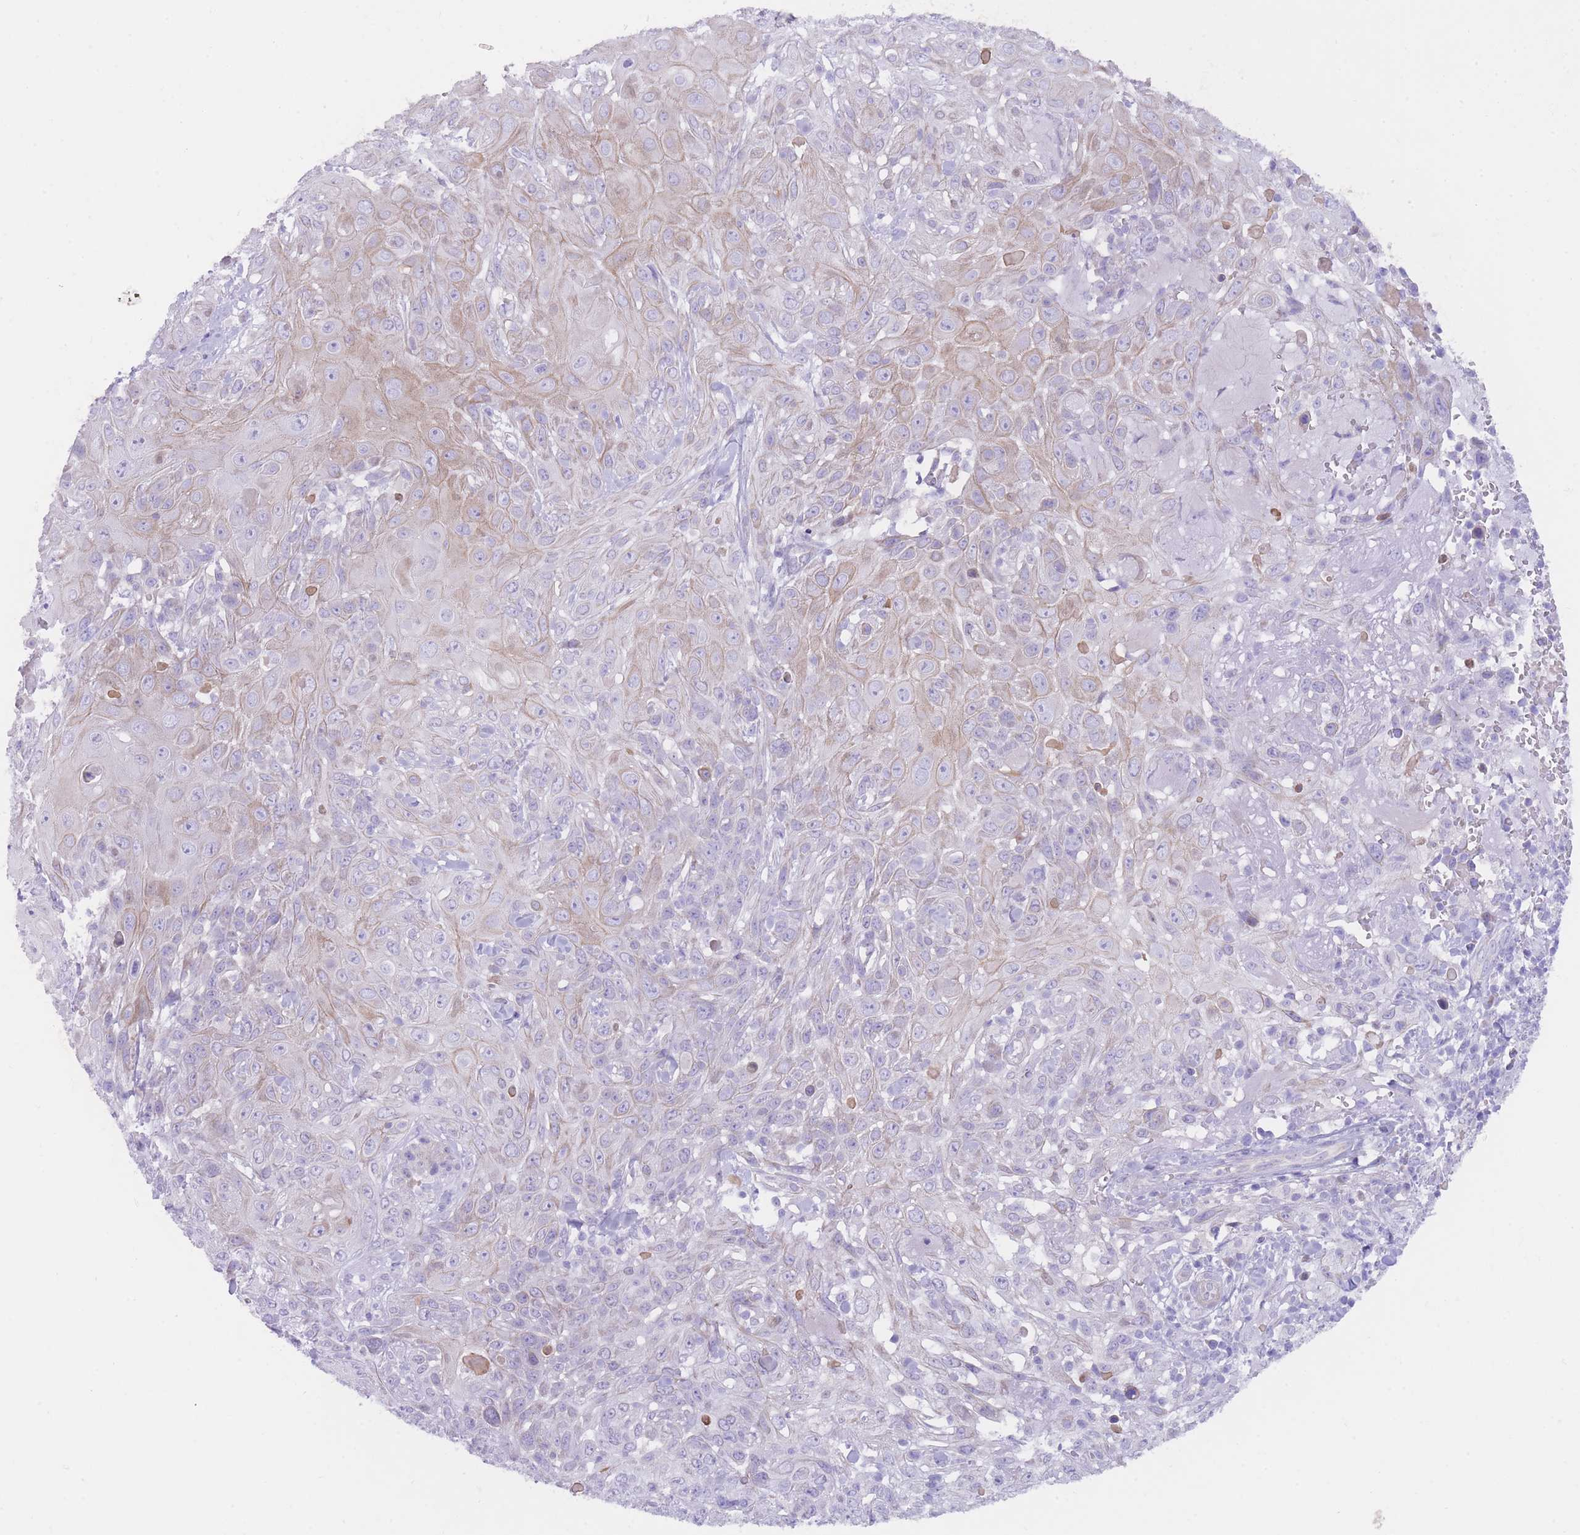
{"staining": {"intensity": "weak", "quantity": "<25%", "location": "cytoplasmic/membranous"}, "tissue": "skin cancer", "cell_type": "Tumor cells", "image_type": "cancer", "snomed": [{"axis": "morphology", "description": "Normal tissue, NOS"}, {"axis": "morphology", "description": "Squamous cell carcinoma, NOS"}, {"axis": "topography", "description": "Skin"}, {"axis": "topography", "description": "Cartilage tissue"}], "caption": "A micrograph of human skin squamous cell carcinoma is negative for staining in tumor cells.", "gene": "QTRT1", "patient": {"sex": "female", "age": 79}}